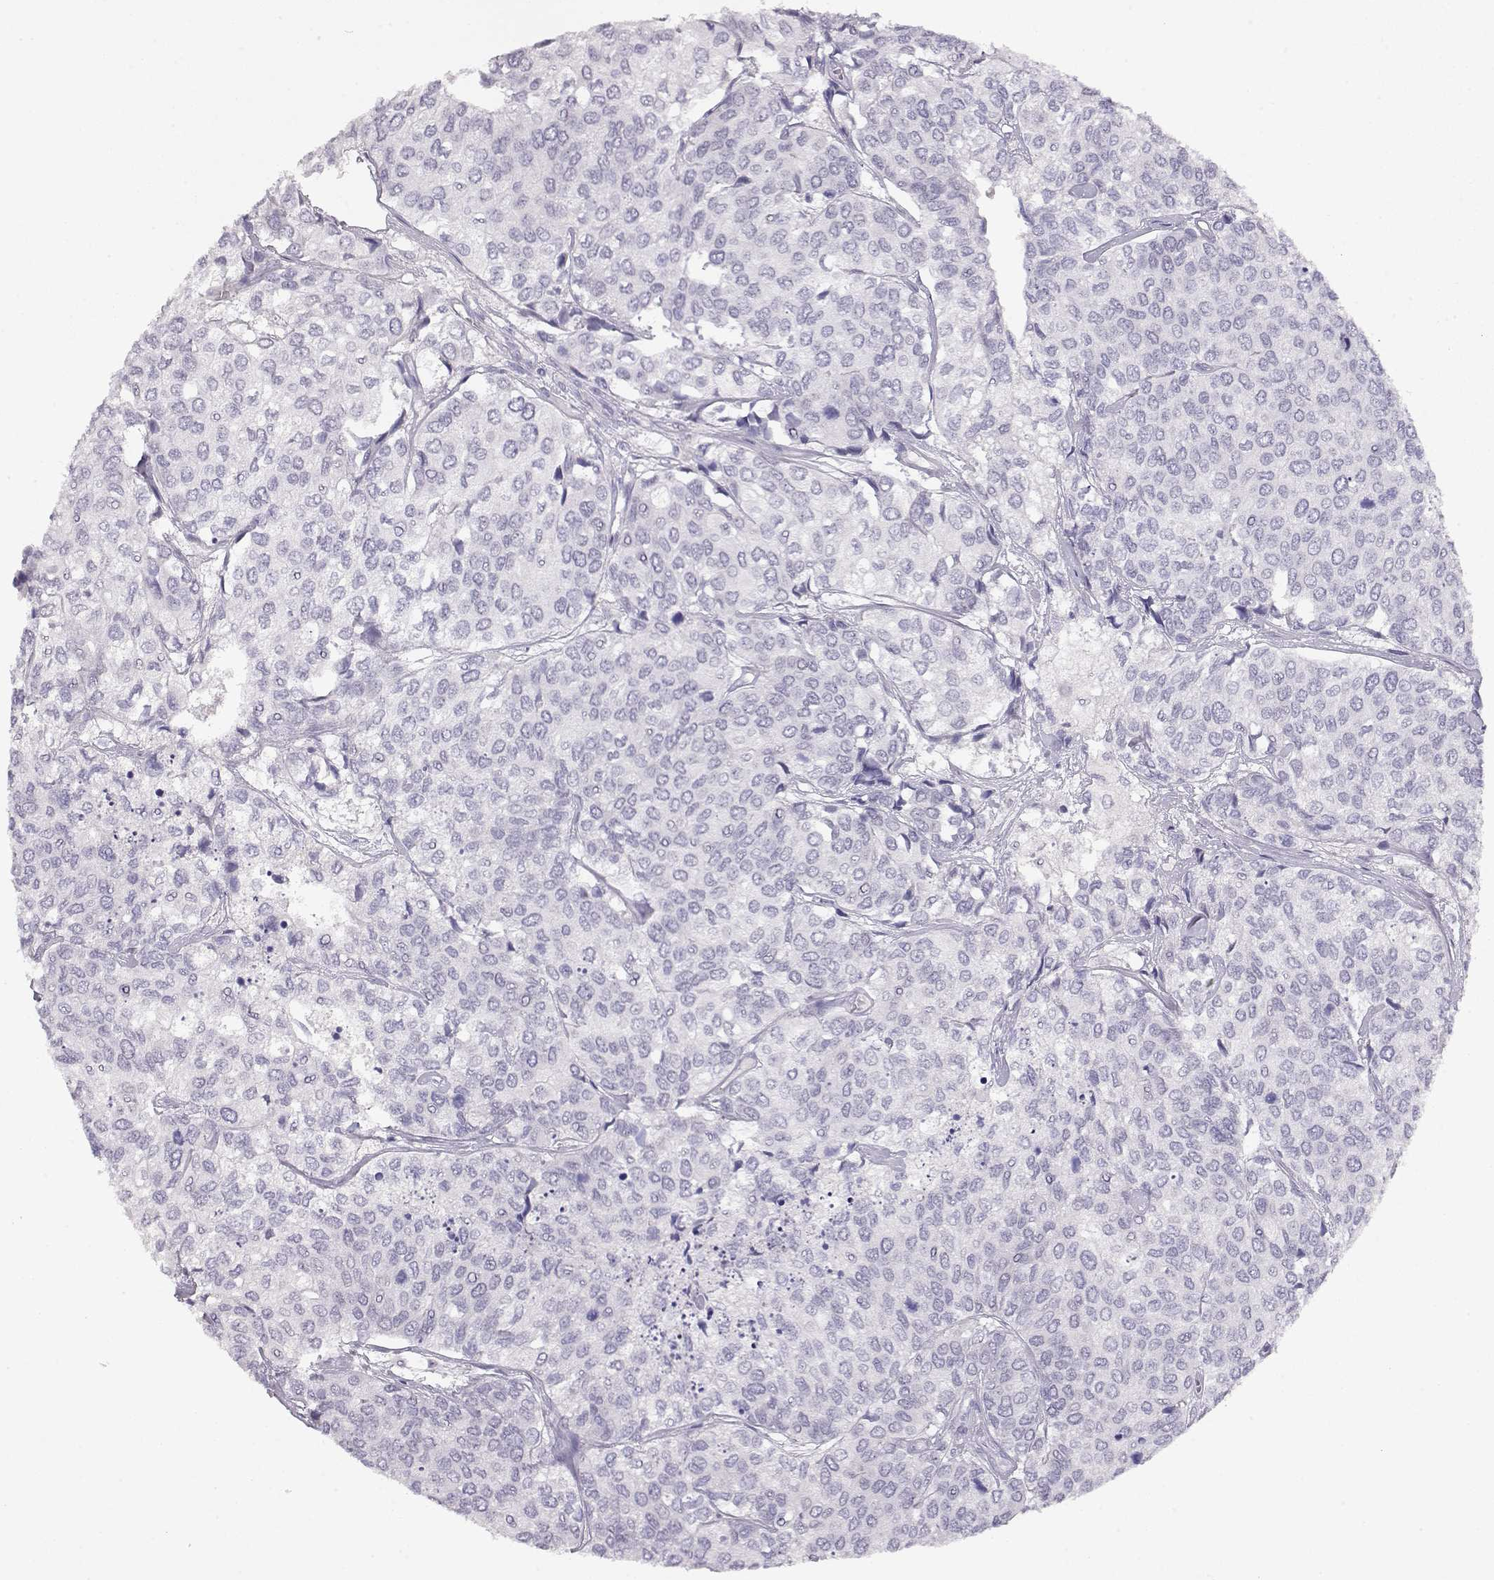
{"staining": {"intensity": "negative", "quantity": "none", "location": "none"}, "tissue": "urothelial cancer", "cell_type": "Tumor cells", "image_type": "cancer", "snomed": [{"axis": "morphology", "description": "Urothelial carcinoma, High grade"}, {"axis": "topography", "description": "Urinary bladder"}], "caption": "A high-resolution micrograph shows immunohistochemistry (IHC) staining of urothelial carcinoma (high-grade), which reveals no significant expression in tumor cells. (DAB immunohistochemistry, high magnification).", "gene": "IMPG1", "patient": {"sex": "male", "age": 73}}